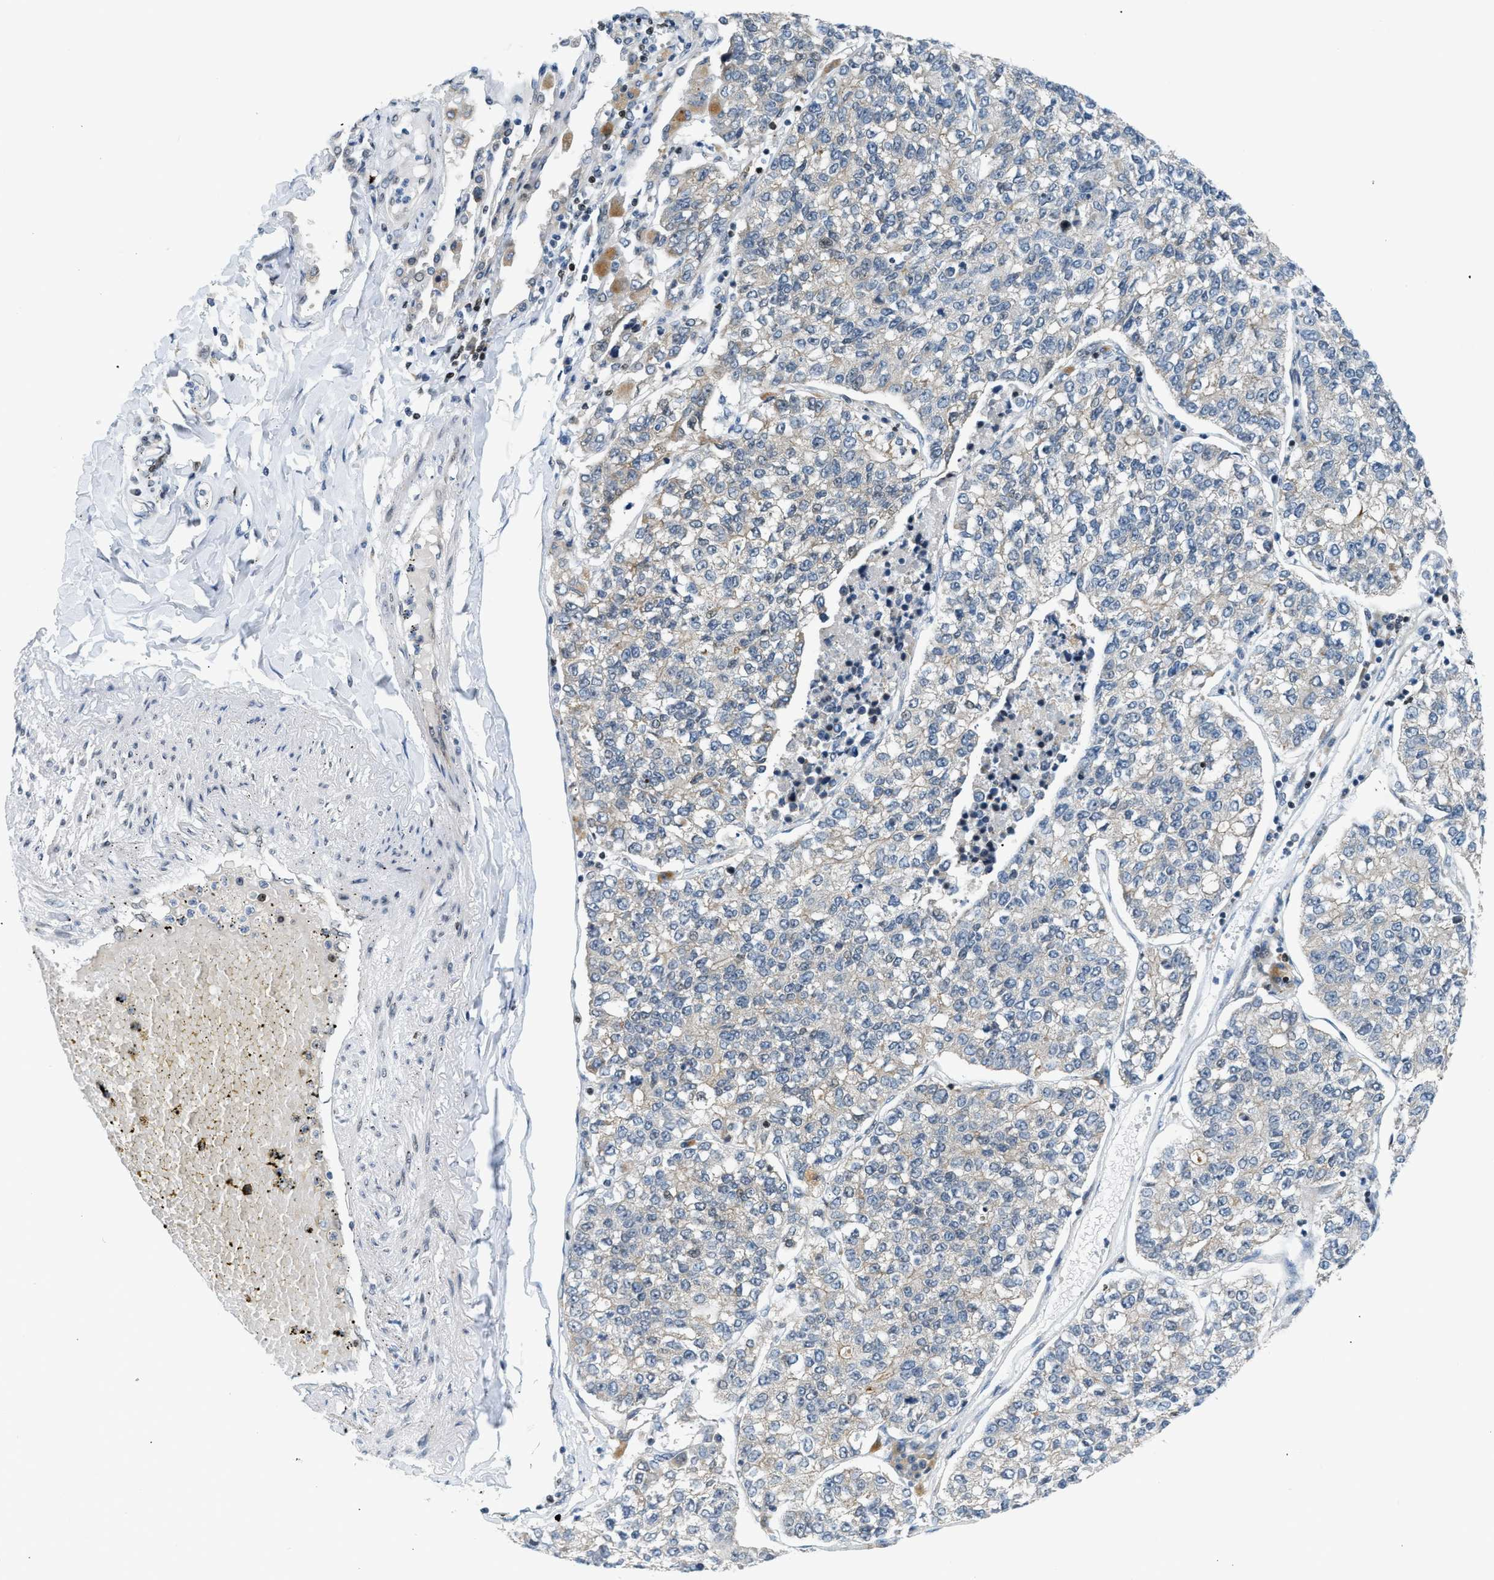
{"staining": {"intensity": "weak", "quantity": "<25%", "location": "cytoplasmic/membranous"}, "tissue": "lung cancer", "cell_type": "Tumor cells", "image_type": "cancer", "snomed": [{"axis": "morphology", "description": "Adenocarcinoma, NOS"}, {"axis": "topography", "description": "Lung"}], "caption": "There is no significant positivity in tumor cells of lung cancer. (DAB (3,3'-diaminobenzidine) immunohistochemistry with hematoxylin counter stain).", "gene": "NPS", "patient": {"sex": "male", "age": 49}}